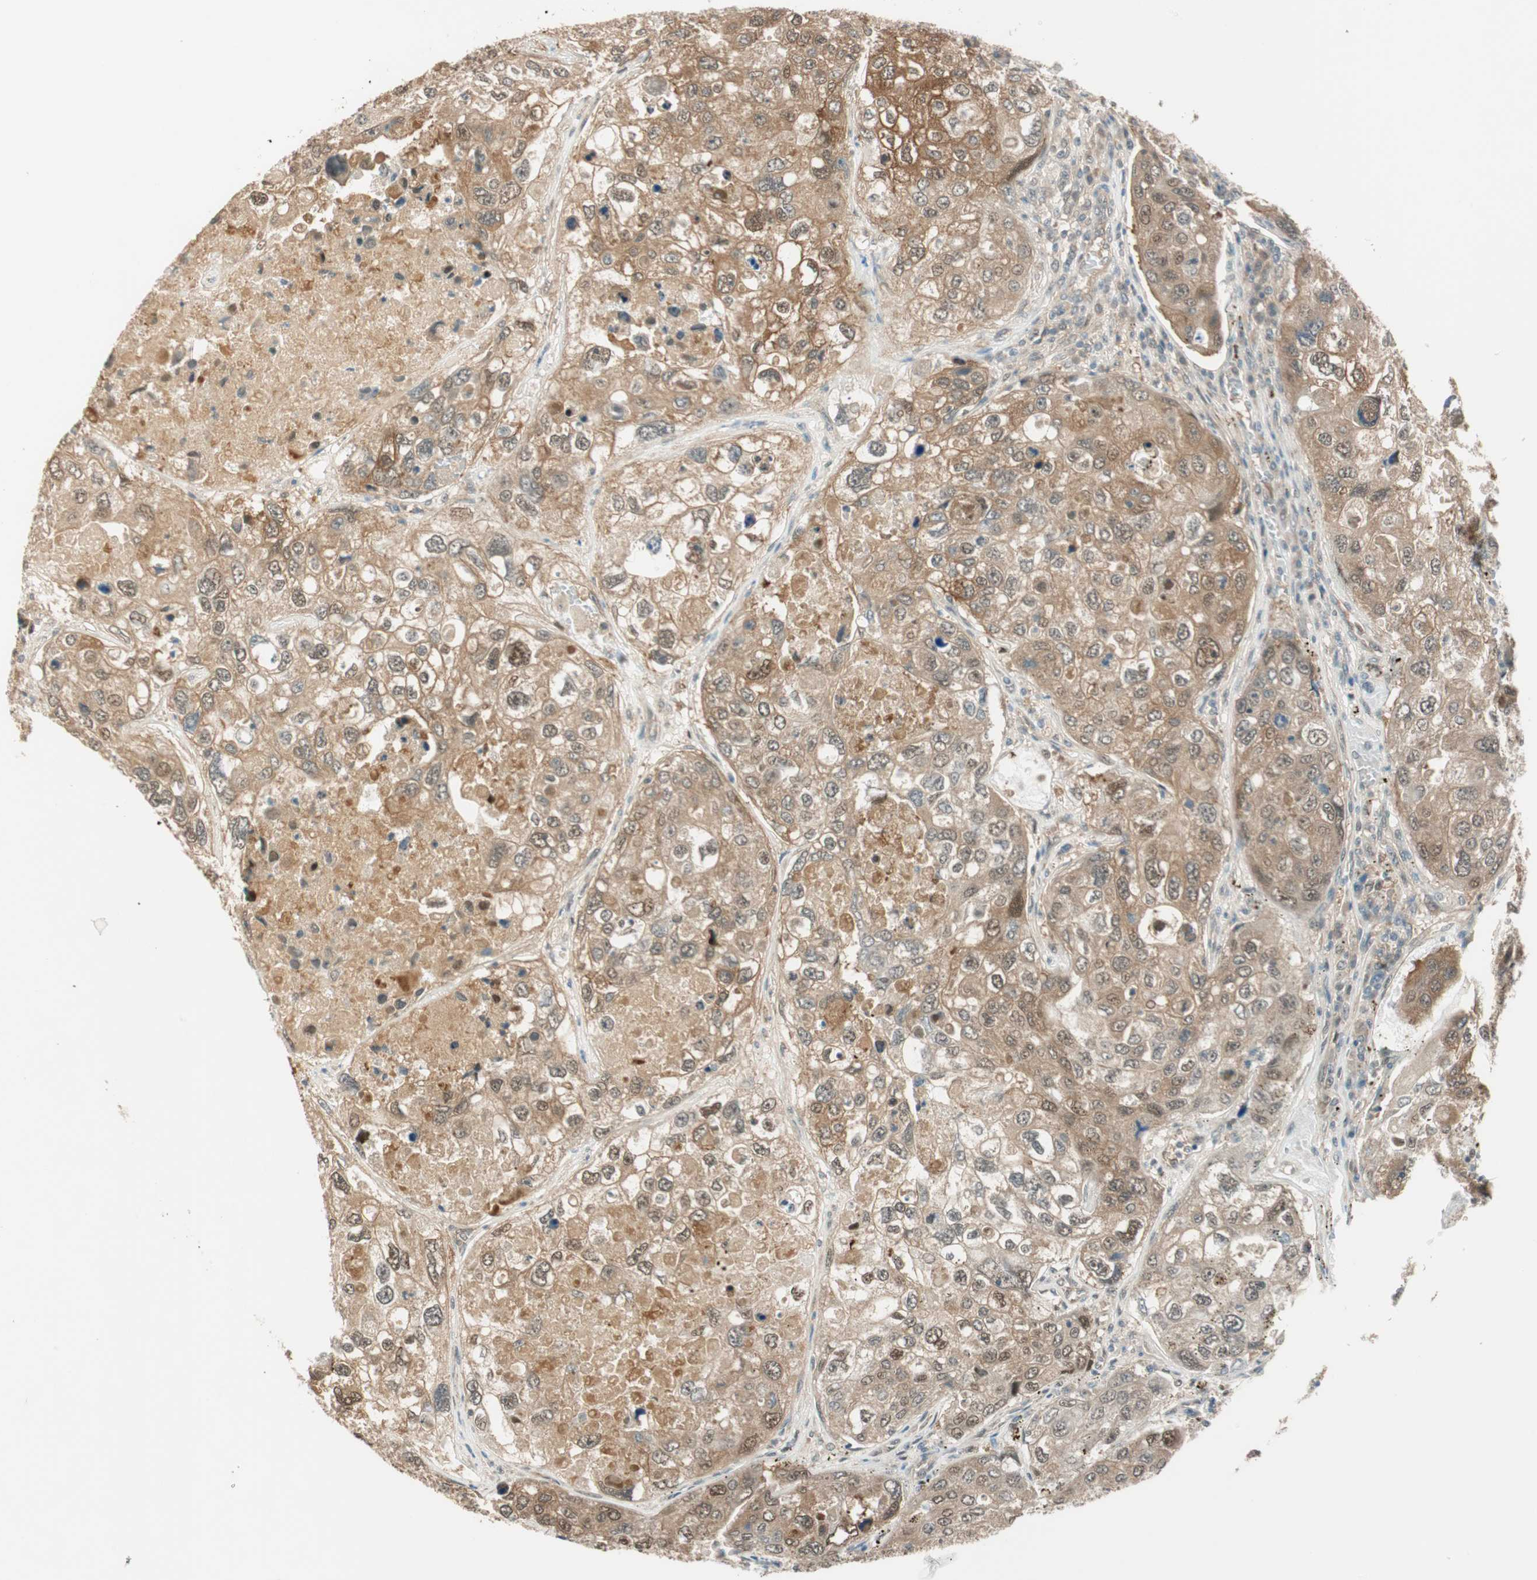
{"staining": {"intensity": "moderate", "quantity": ">75%", "location": "cytoplasmic/membranous,nuclear"}, "tissue": "urothelial cancer", "cell_type": "Tumor cells", "image_type": "cancer", "snomed": [{"axis": "morphology", "description": "Urothelial carcinoma, High grade"}, {"axis": "topography", "description": "Lymph node"}, {"axis": "topography", "description": "Urinary bladder"}], "caption": "Immunohistochemical staining of high-grade urothelial carcinoma exhibits medium levels of moderate cytoplasmic/membranous and nuclear staining in about >75% of tumor cells.", "gene": "PSMD8", "patient": {"sex": "male", "age": 51}}